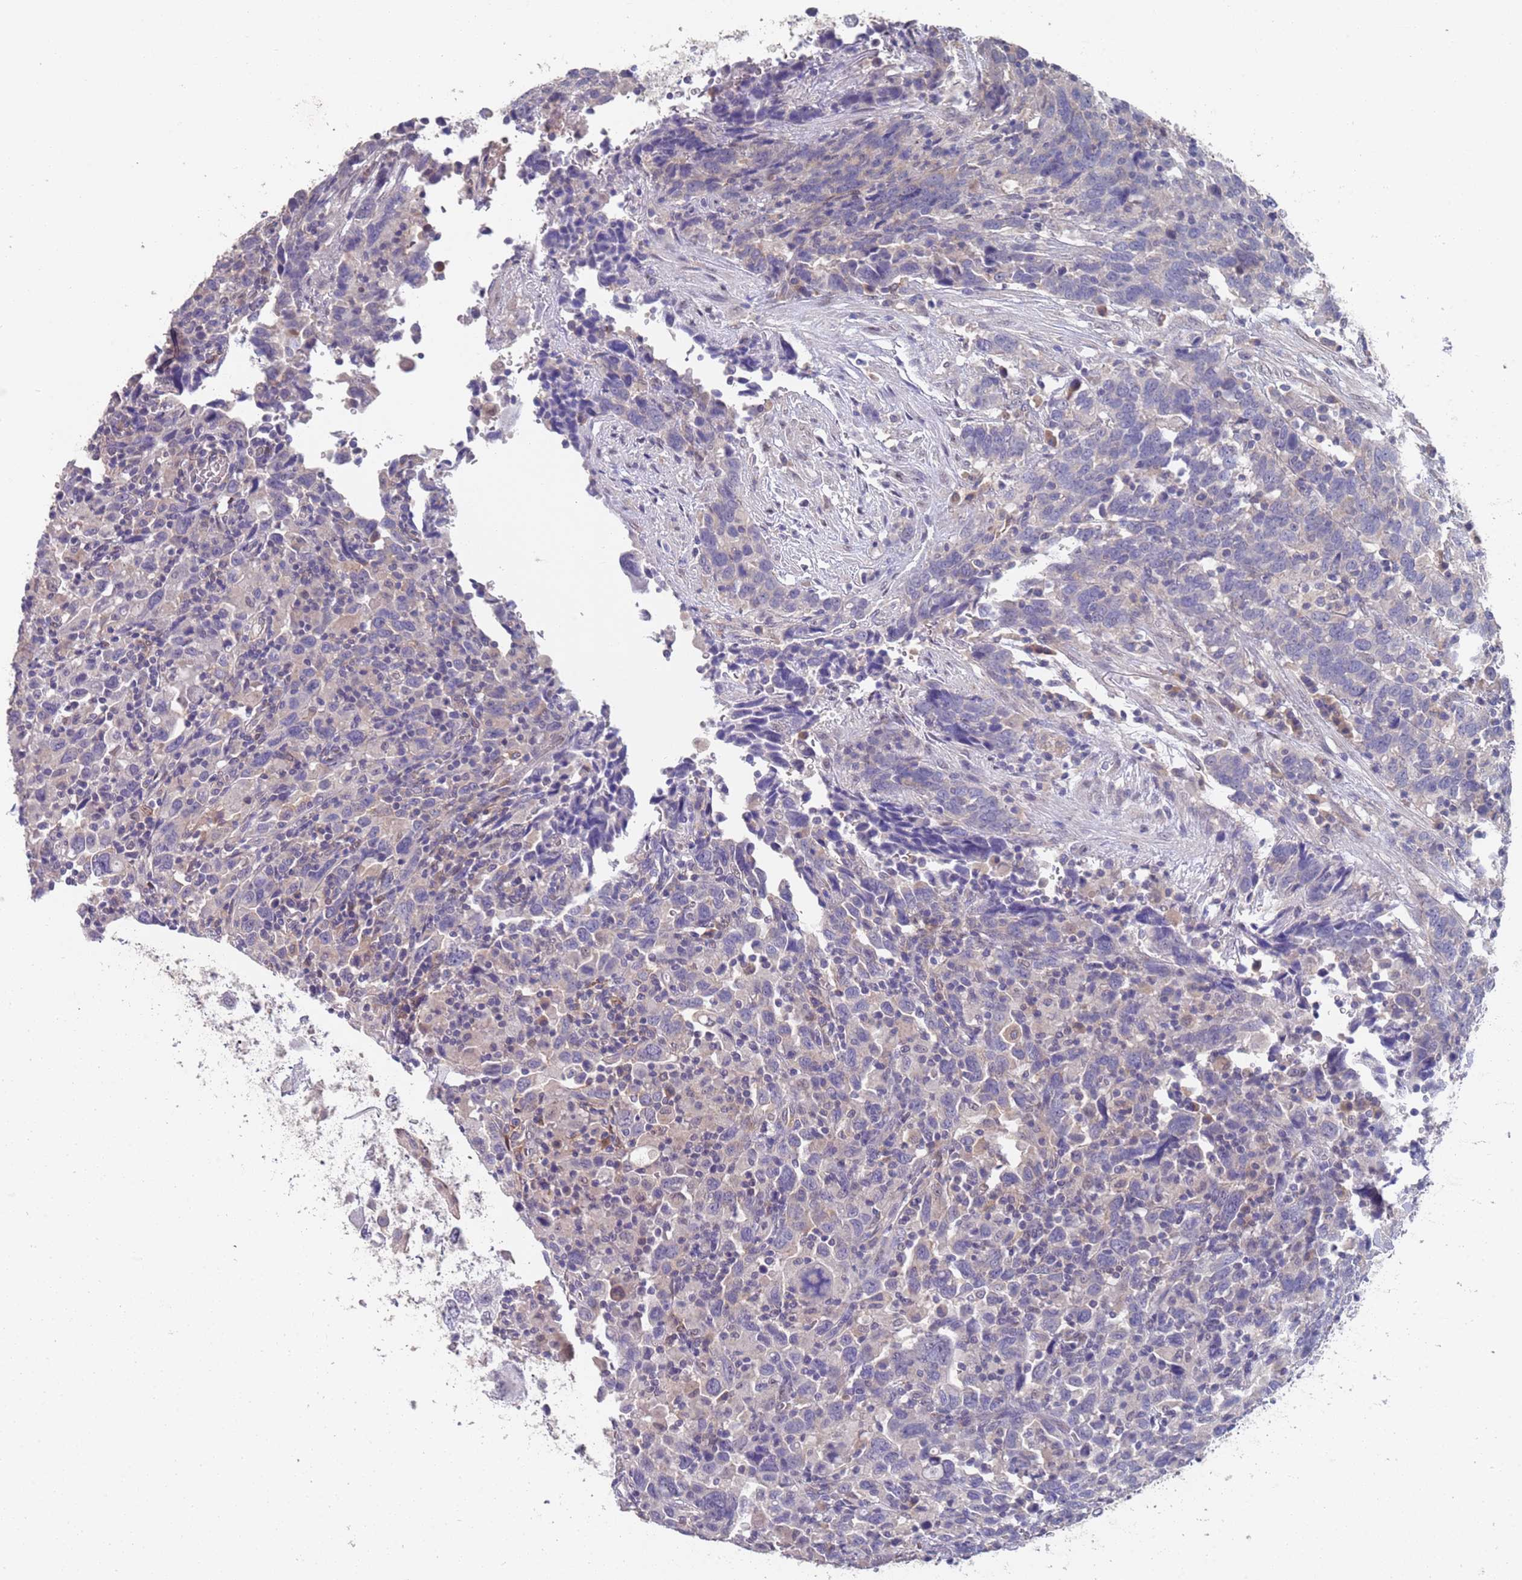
{"staining": {"intensity": "negative", "quantity": "none", "location": "none"}, "tissue": "urothelial cancer", "cell_type": "Tumor cells", "image_type": "cancer", "snomed": [{"axis": "morphology", "description": "Urothelial carcinoma, High grade"}, {"axis": "topography", "description": "Urinary bladder"}], "caption": "This image is of urothelial carcinoma (high-grade) stained with immunohistochemistry to label a protein in brown with the nuclei are counter-stained blue. There is no positivity in tumor cells. (Stains: DAB immunohistochemistry (IHC) with hematoxylin counter stain, Microscopy: brightfield microscopy at high magnification).", "gene": "ANK2", "patient": {"sex": "male", "age": 61}}